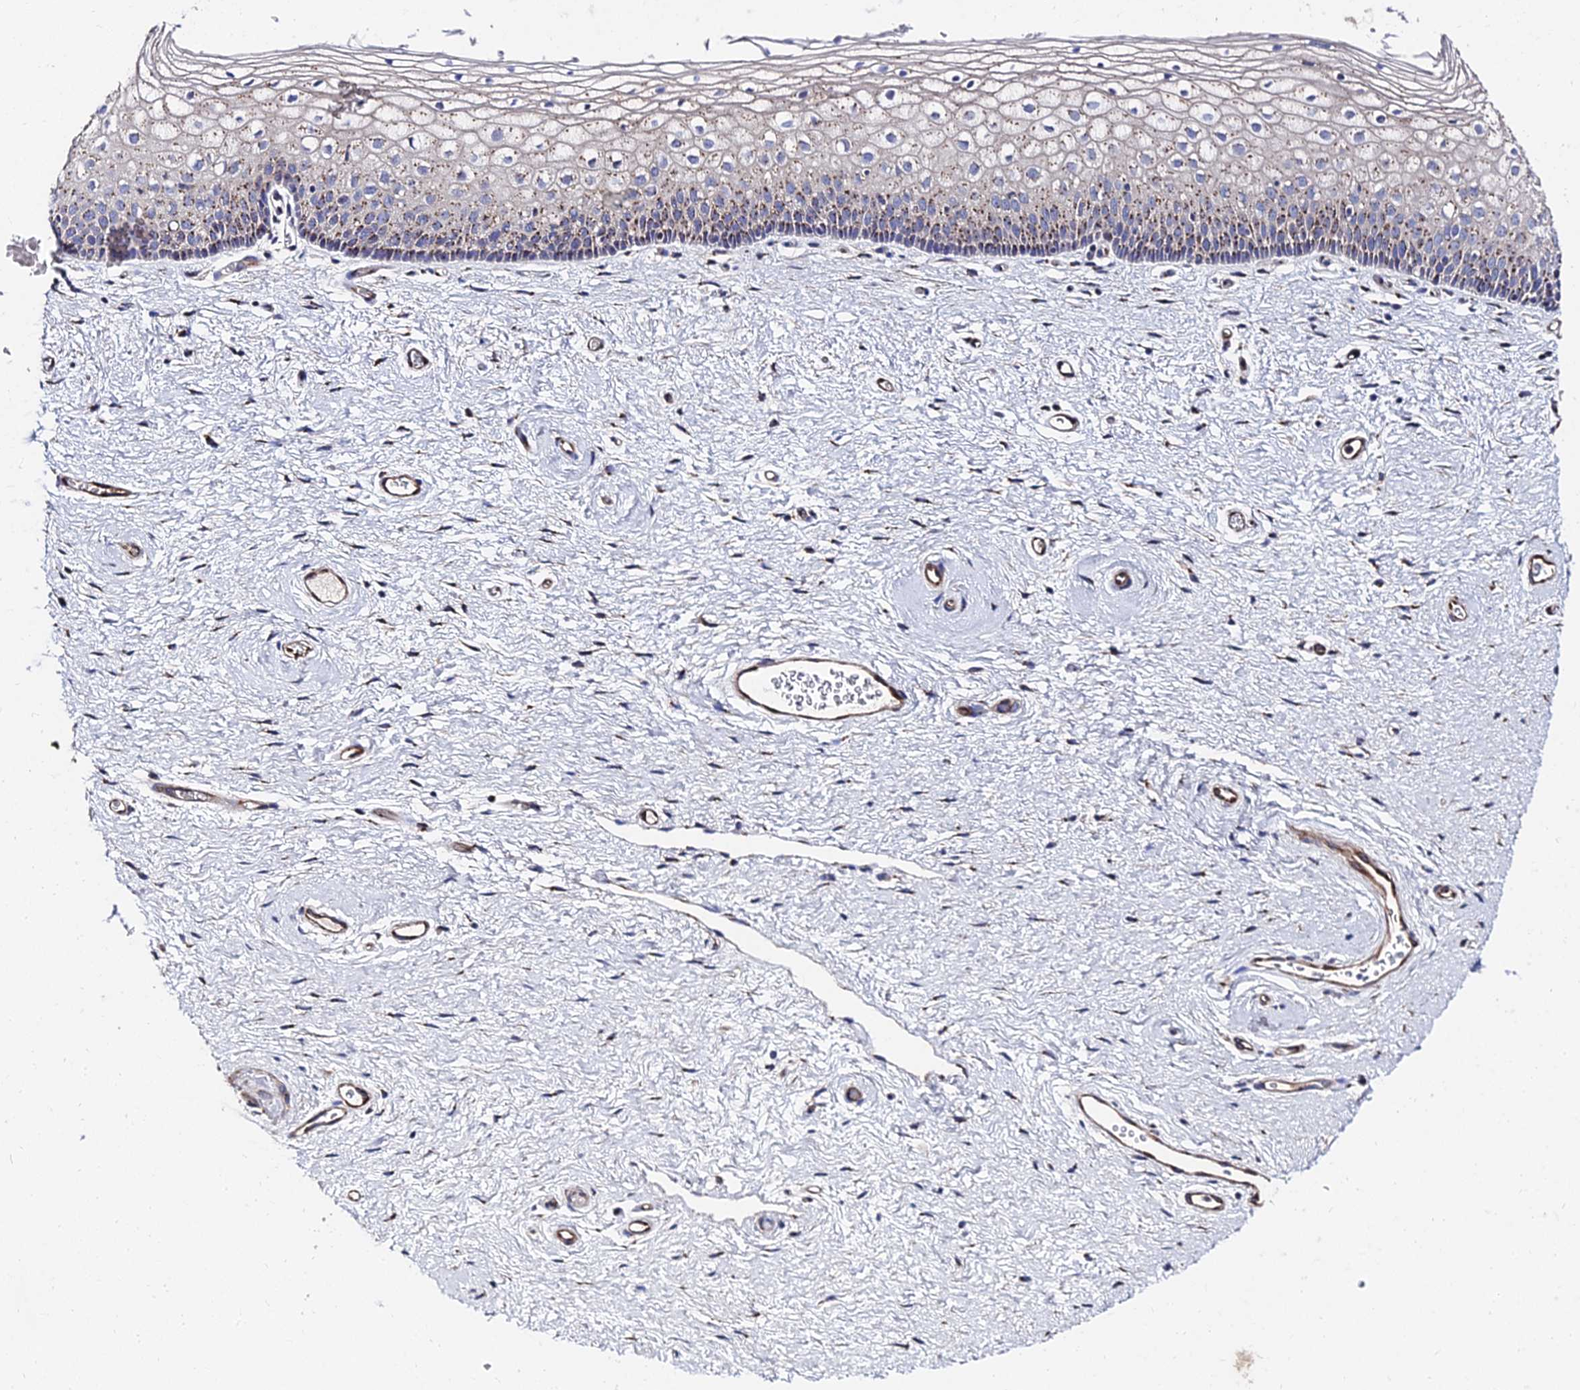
{"staining": {"intensity": "moderate", "quantity": ">75%", "location": "cytoplasmic/membranous"}, "tissue": "vagina", "cell_type": "Squamous epithelial cells", "image_type": "normal", "snomed": [{"axis": "morphology", "description": "Normal tissue, NOS"}, {"axis": "topography", "description": "Vagina"}], "caption": "This photomicrograph reveals immunohistochemistry staining of benign human vagina, with medium moderate cytoplasmic/membranous staining in approximately >75% of squamous epithelial cells.", "gene": "BORCS8", "patient": {"sex": "female", "age": 60}}